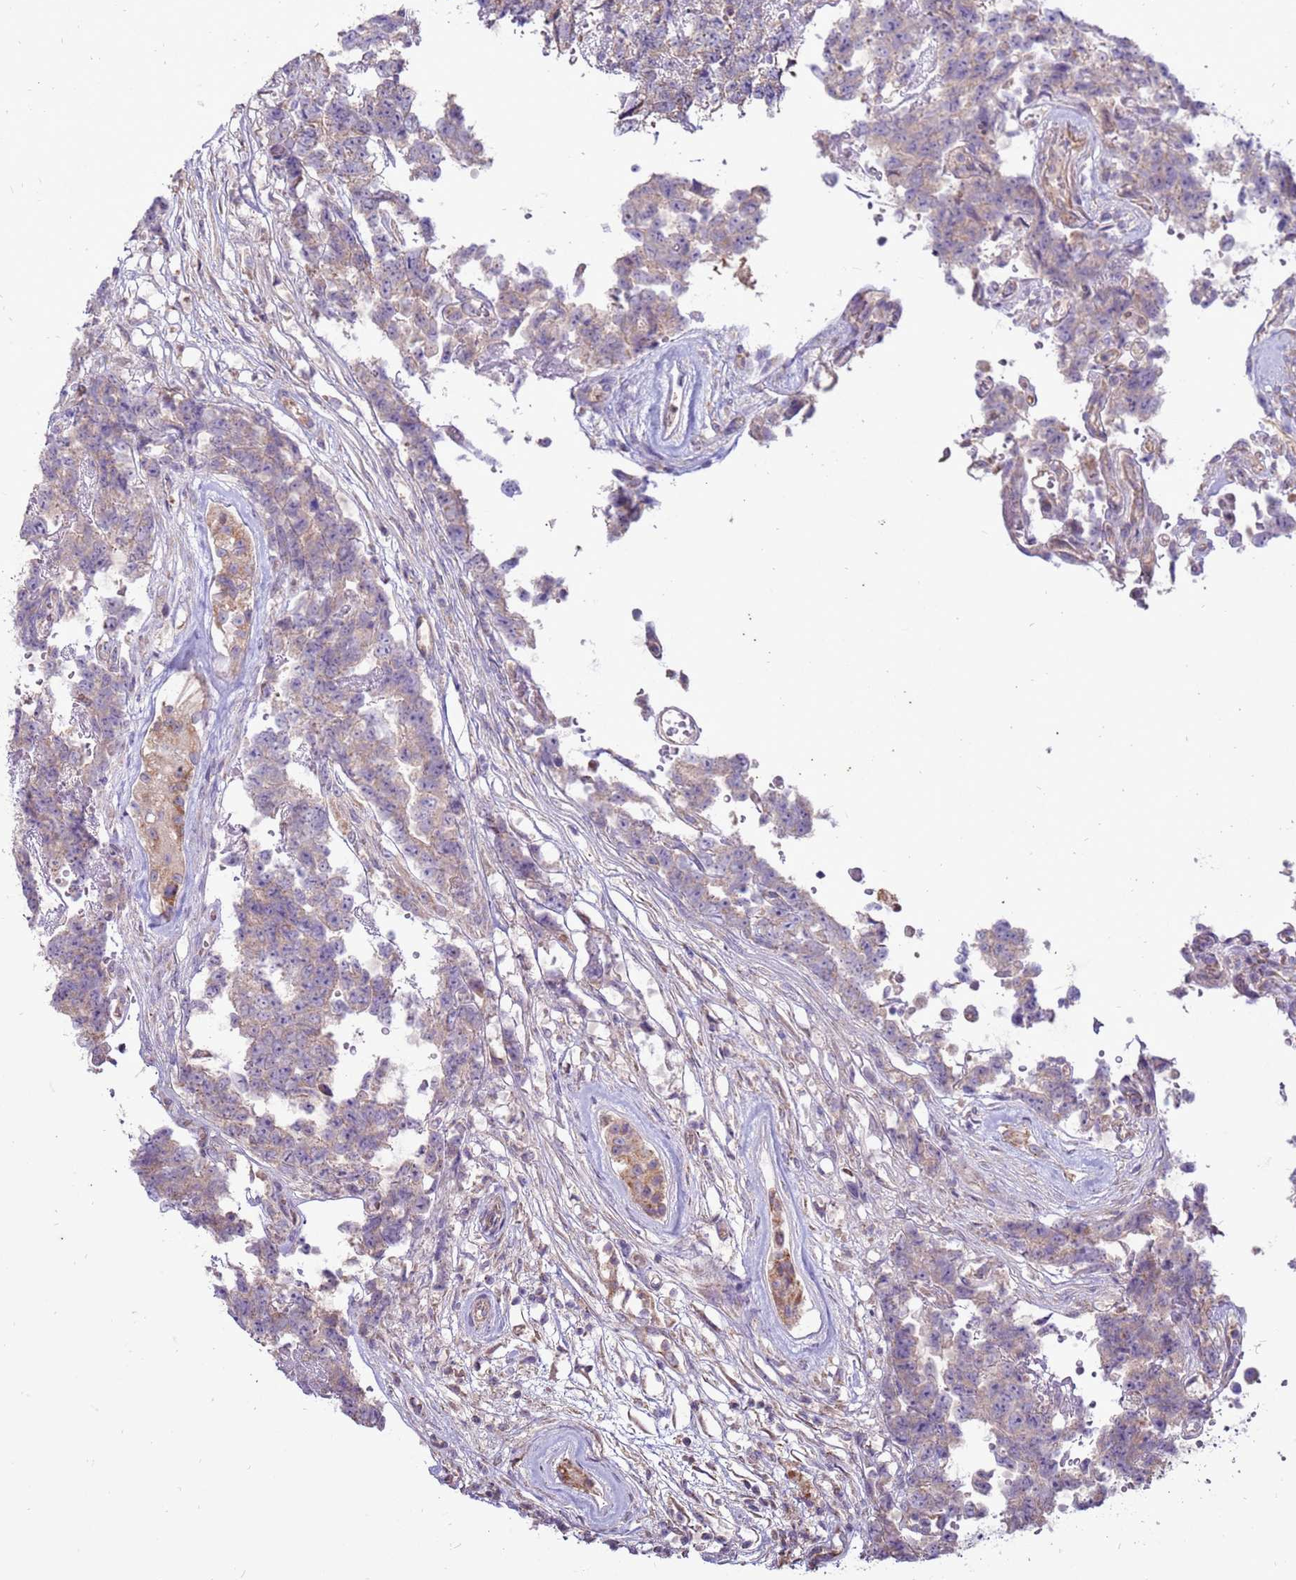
{"staining": {"intensity": "negative", "quantity": "none", "location": "none"}, "tissue": "testis cancer", "cell_type": "Tumor cells", "image_type": "cancer", "snomed": [{"axis": "morphology", "description": "Normal tissue, NOS"}, {"axis": "morphology", "description": "Carcinoma, Embryonal, NOS"}, {"axis": "topography", "description": "Testis"}, {"axis": "topography", "description": "Epididymis"}], "caption": "IHC of embryonal carcinoma (testis) shows no expression in tumor cells. Nuclei are stained in blue.", "gene": "TRAPPC4", "patient": {"sex": "male", "age": 25}}